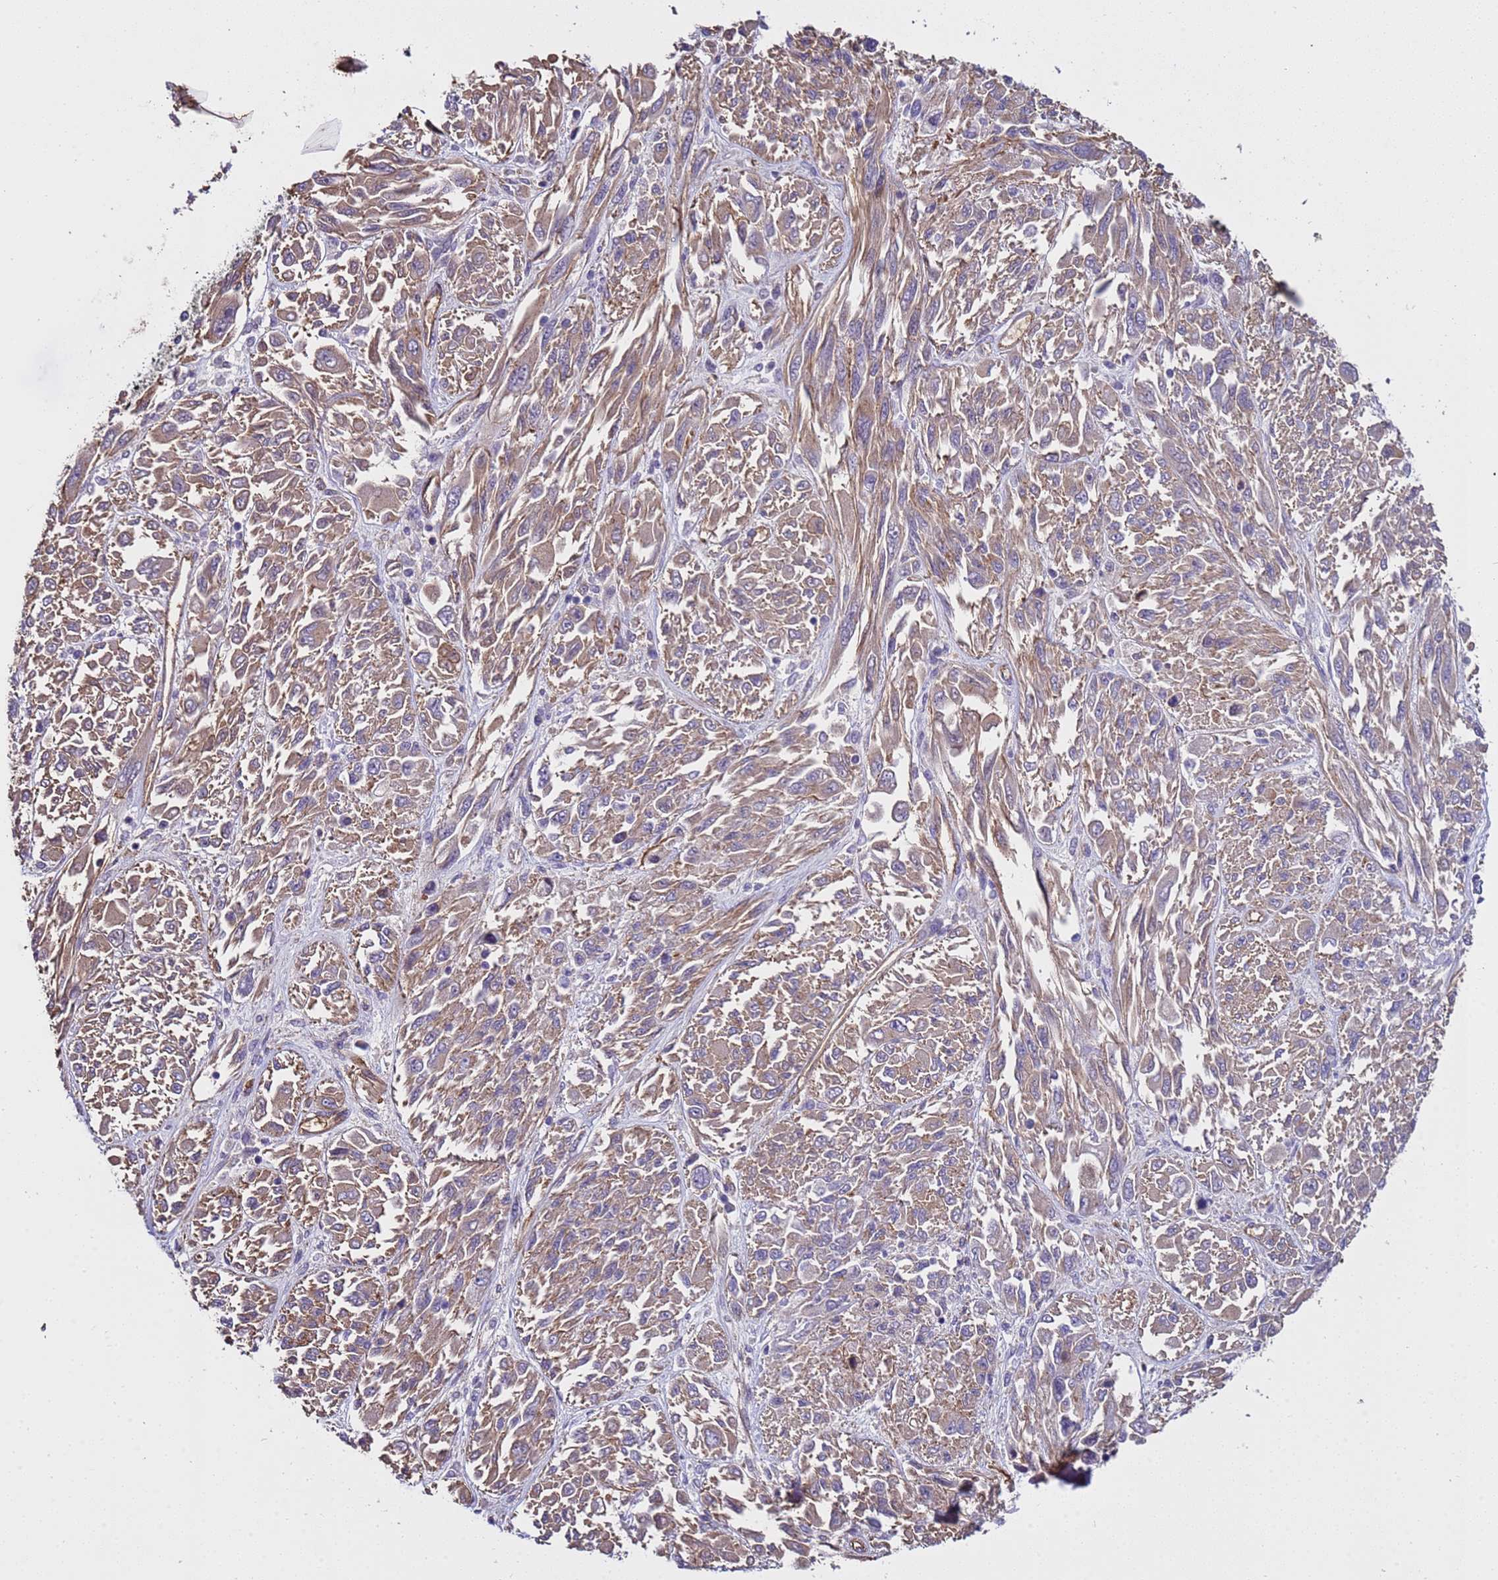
{"staining": {"intensity": "weak", "quantity": ">75%", "location": "cytoplasmic/membranous"}, "tissue": "melanoma", "cell_type": "Tumor cells", "image_type": "cancer", "snomed": [{"axis": "morphology", "description": "Malignant melanoma, NOS"}, {"axis": "topography", "description": "Skin"}], "caption": "Immunohistochemical staining of human malignant melanoma shows low levels of weak cytoplasmic/membranous protein expression in about >75% of tumor cells. (Brightfield microscopy of DAB IHC at high magnification).", "gene": "ZNF248", "patient": {"sex": "female", "age": 91}}